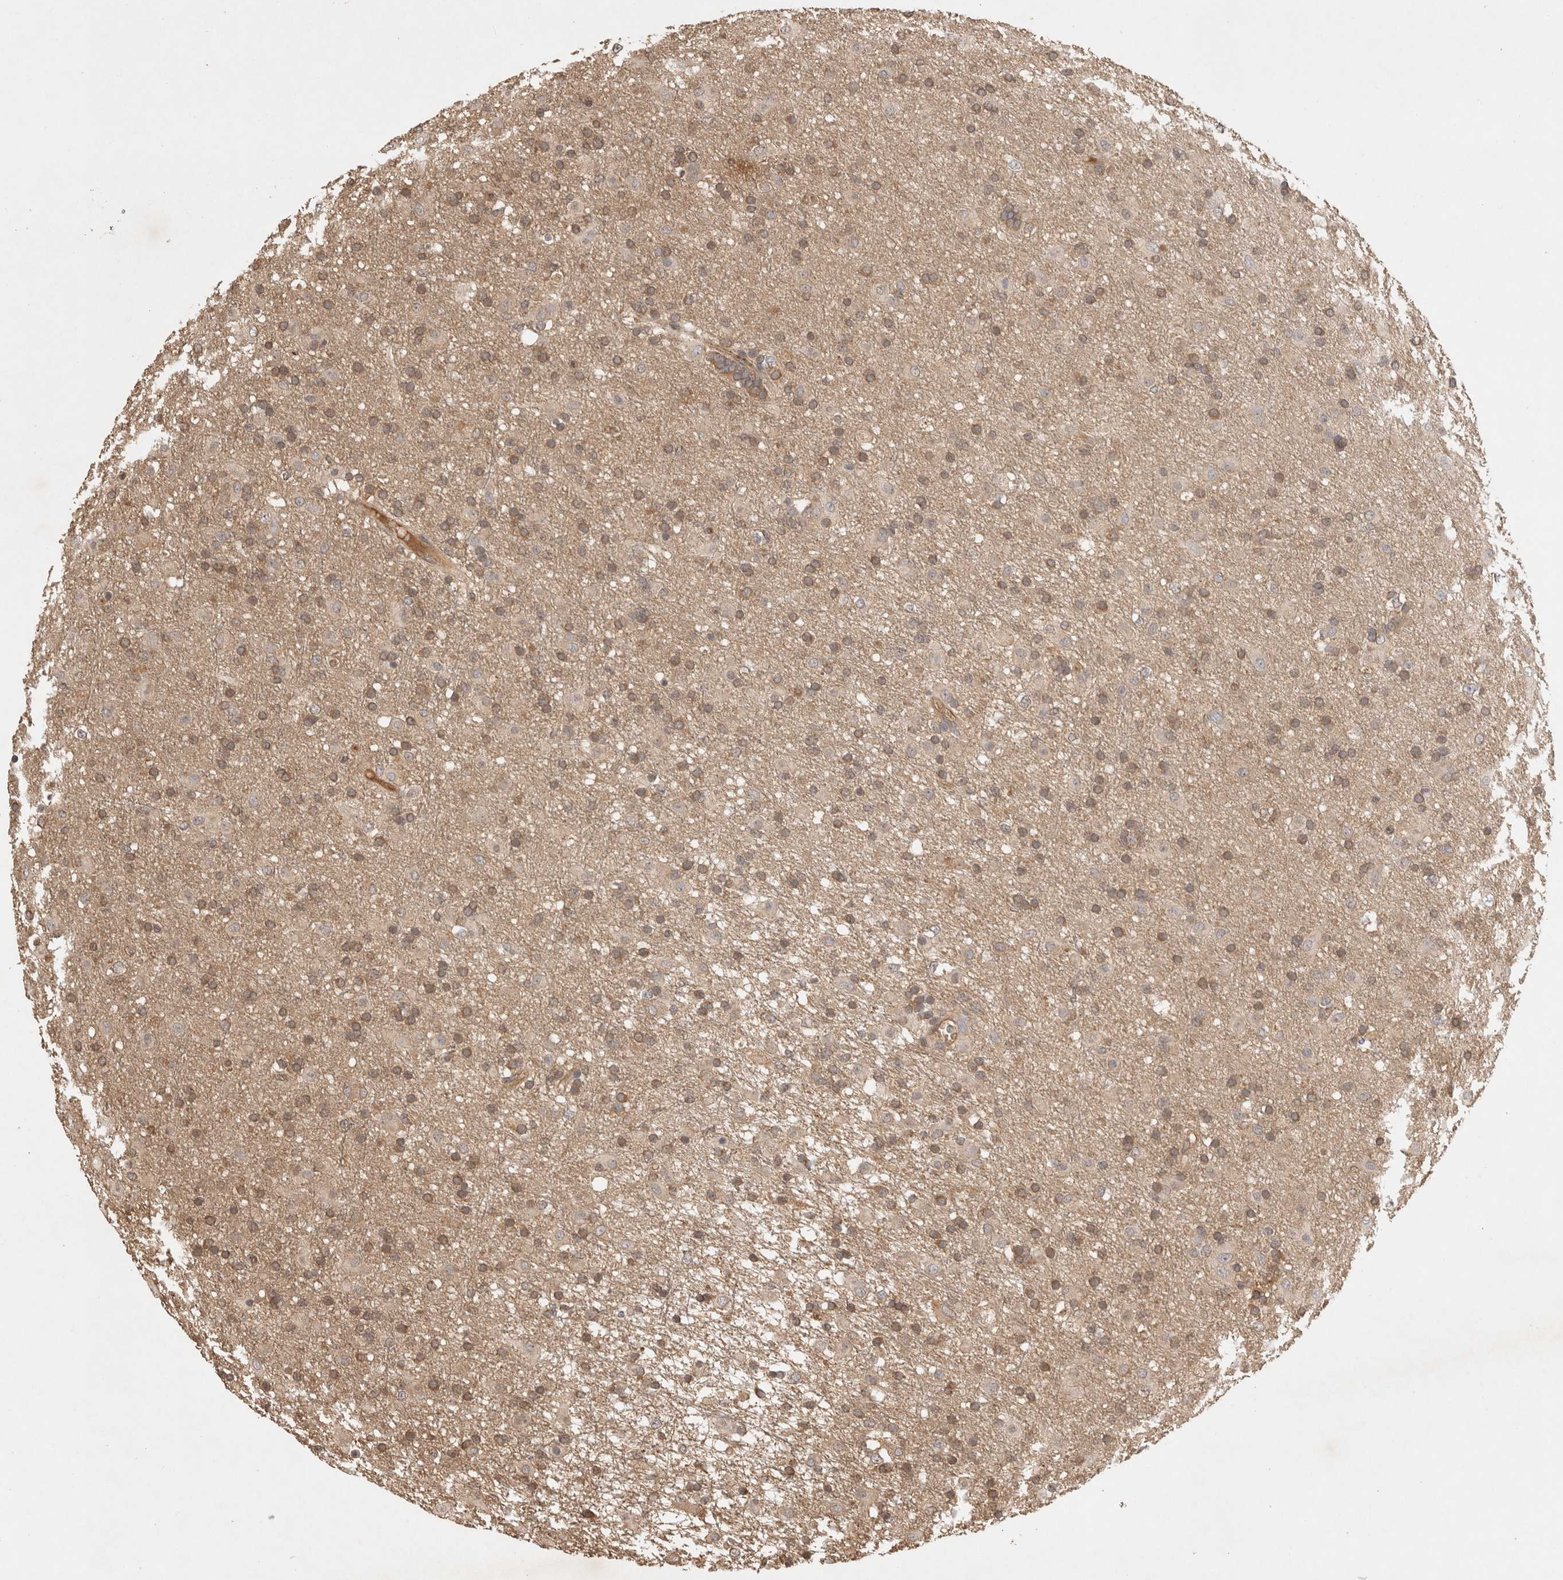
{"staining": {"intensity": "moderate", "quantity": ">75%", "location": "cytoplasmic/membranous"}, "tissue": "glioma", "cell_type": "Tumor cells", "image_type": "cancer", "snomed": [{"axis": "morphology", "description": "Glioma, malignant, Low grade"}, {"axis": "topography", "description": "Brain"}], "caption": "Low-grade glioma (malignant) stained with DAB immunohistochemistry (IHC) shows medium levels of moderate cytoplasmic/membranous positivity in approximately >75% of tumor cells. (DAB = brown stain, brightfield microscopy at high magnification).", "gene": "PRMT3", "patient": {"sex": "male", "age": 65}}